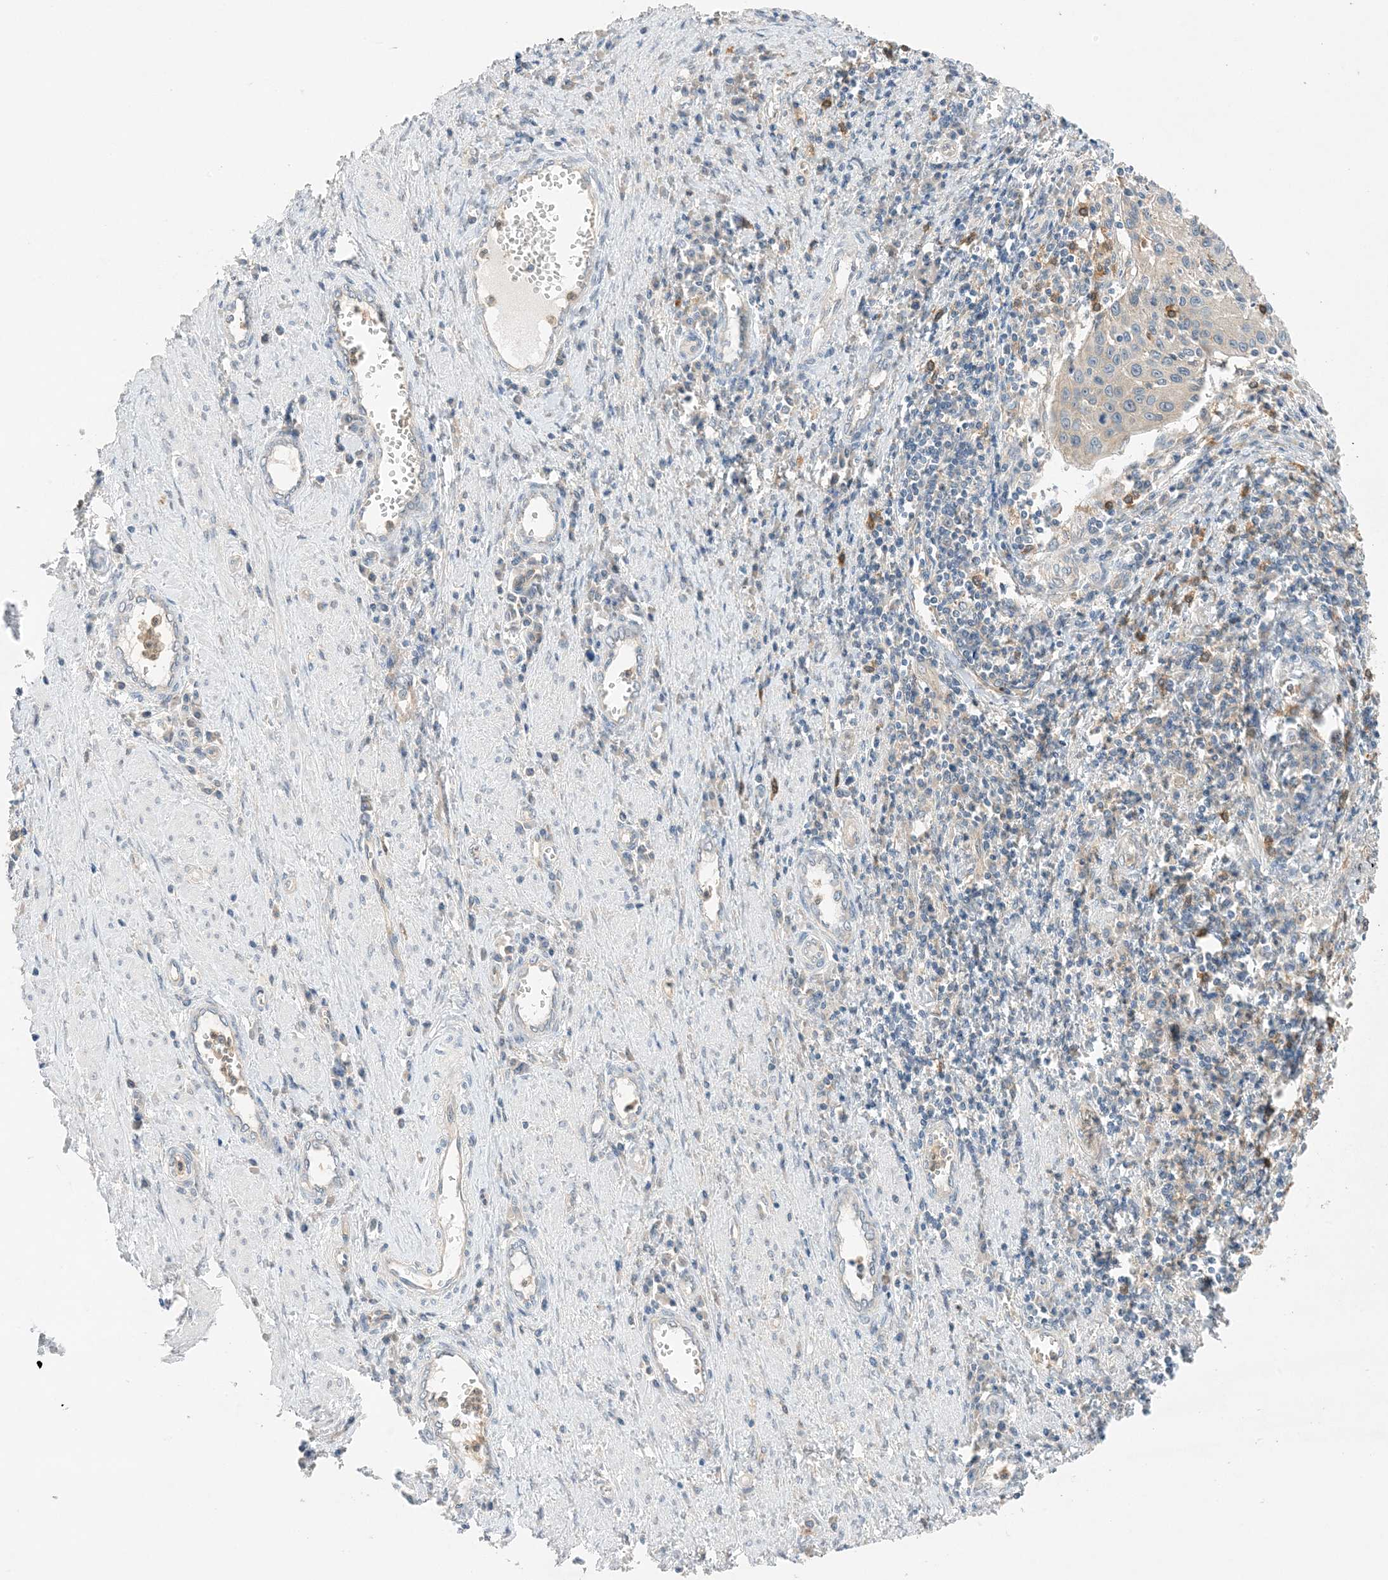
{"staining": {"intensity": "negative", "quantity": "none", "location": "none"}, "tissue": "cervical cancer", "cell_type": "Tumor cells", "image_type": "cancer", "snomed": [{"axis": "morphology", "description": "Squamous cell carcinoma, NOS"}, {"axis": "topography", "description": "Cervix"}], "caption": "There is no significant positivity in tumor cells of cervical cancer (squamous cell carcinoma).", "gene": "KIFBP", "patient": {"sex": "female", "age": 32}}